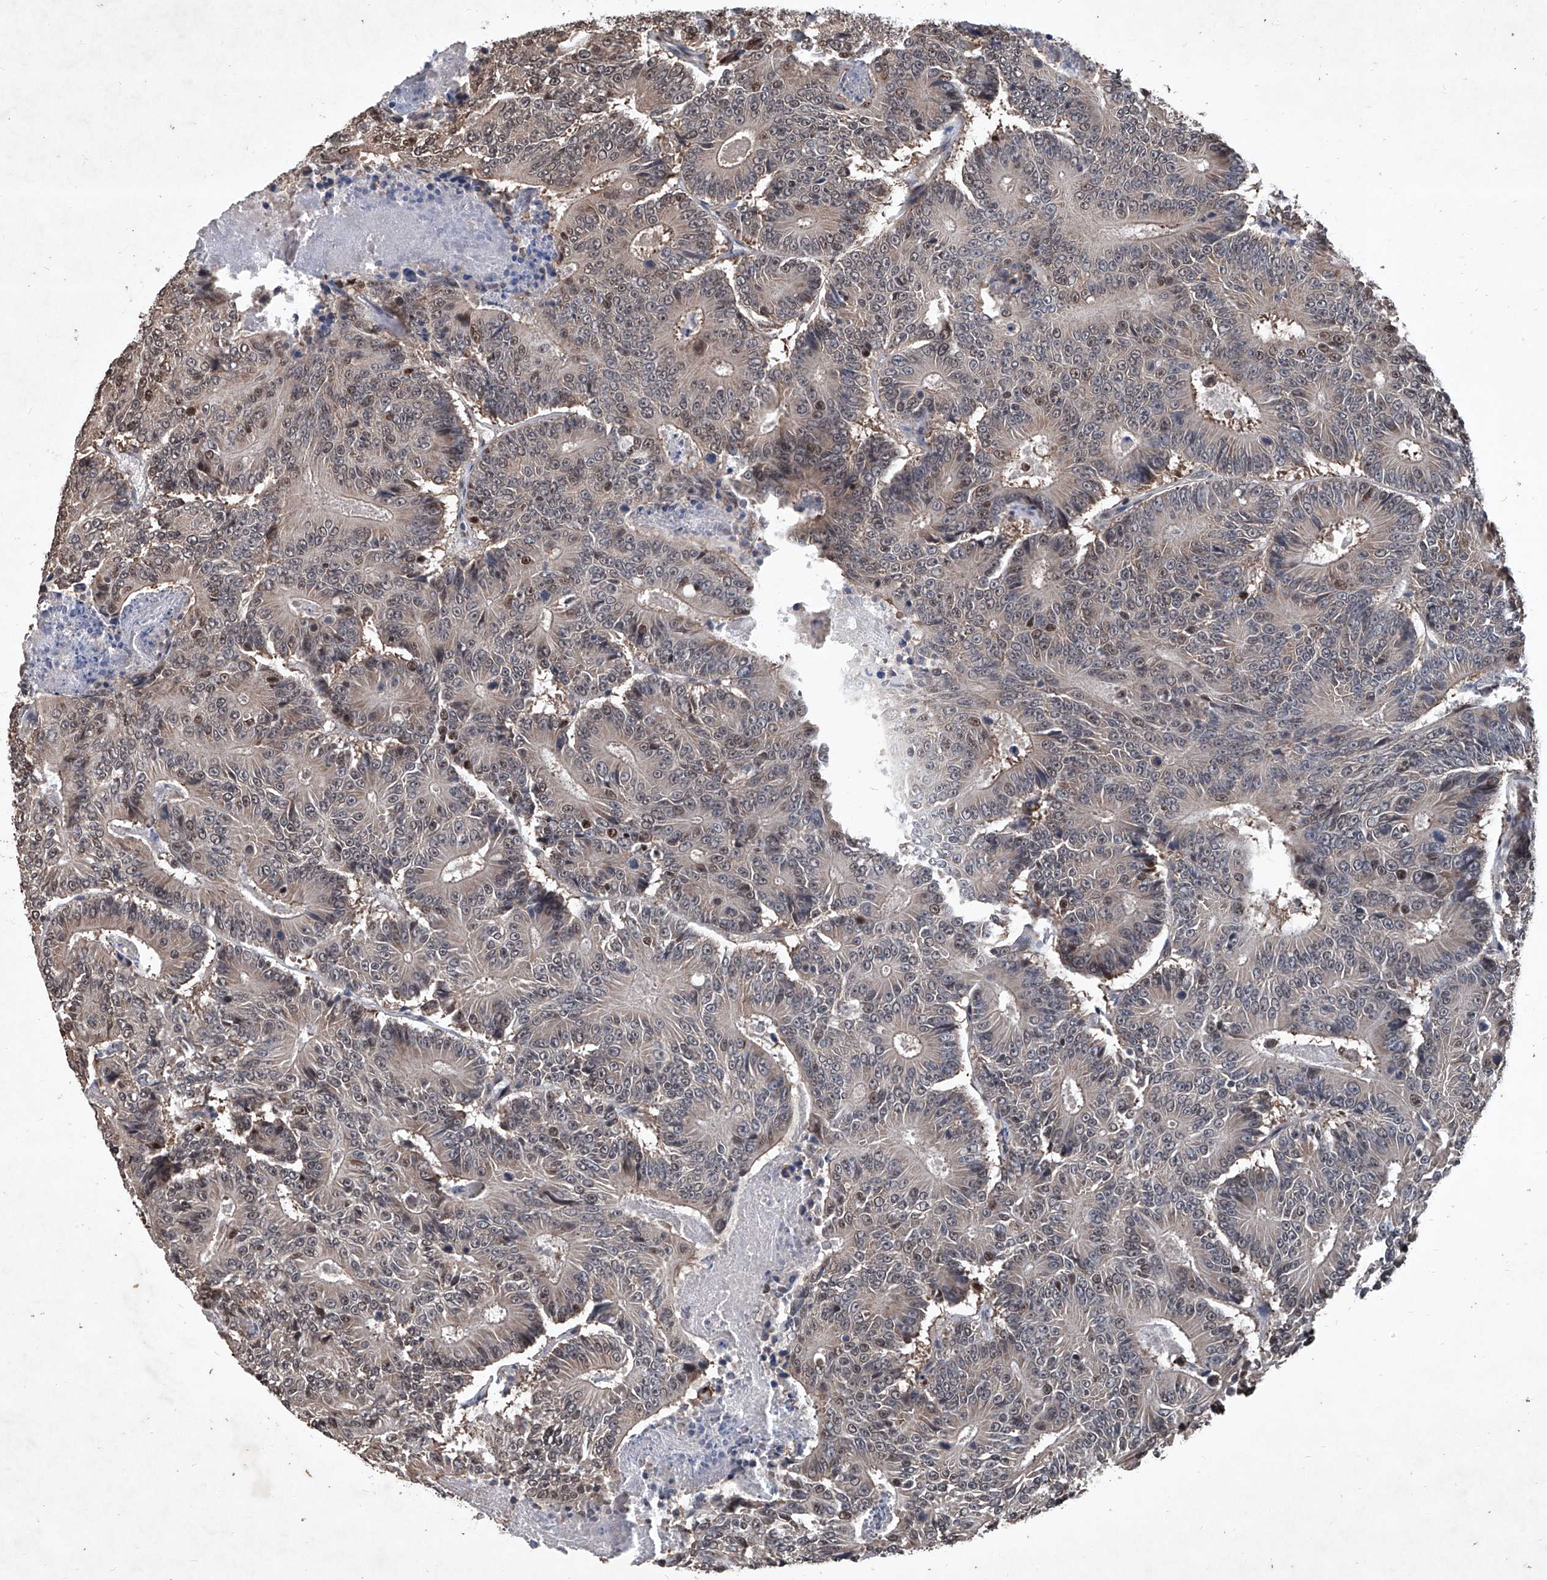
{"staining": {"intensity": "weak", "quantity": "25%-75%", "location": "nuclear"}, "tissue": "colorectal cancer", "cell_type": "Tumor cells", "image_type": "cancer", "snomed": [{"axis": "morphology", "description": "Adenocarcinoma, NOS"}, {"axis": "topography", "description": "Colon"}], "caption": "High-magnification brightfield microscopy of colorectal cancer stained with DAB (3,3'-diaminobenzidine) (brown) and counterstained with hematoxylin (blue). tumor cells exhibit weak nuclear expression is present in about25%-75% of cells. (DAB = brown stain, brightfield microscopy at high magnification).", "gene": "DDX39B", "patient": {"sex": "male", "age": 83}}